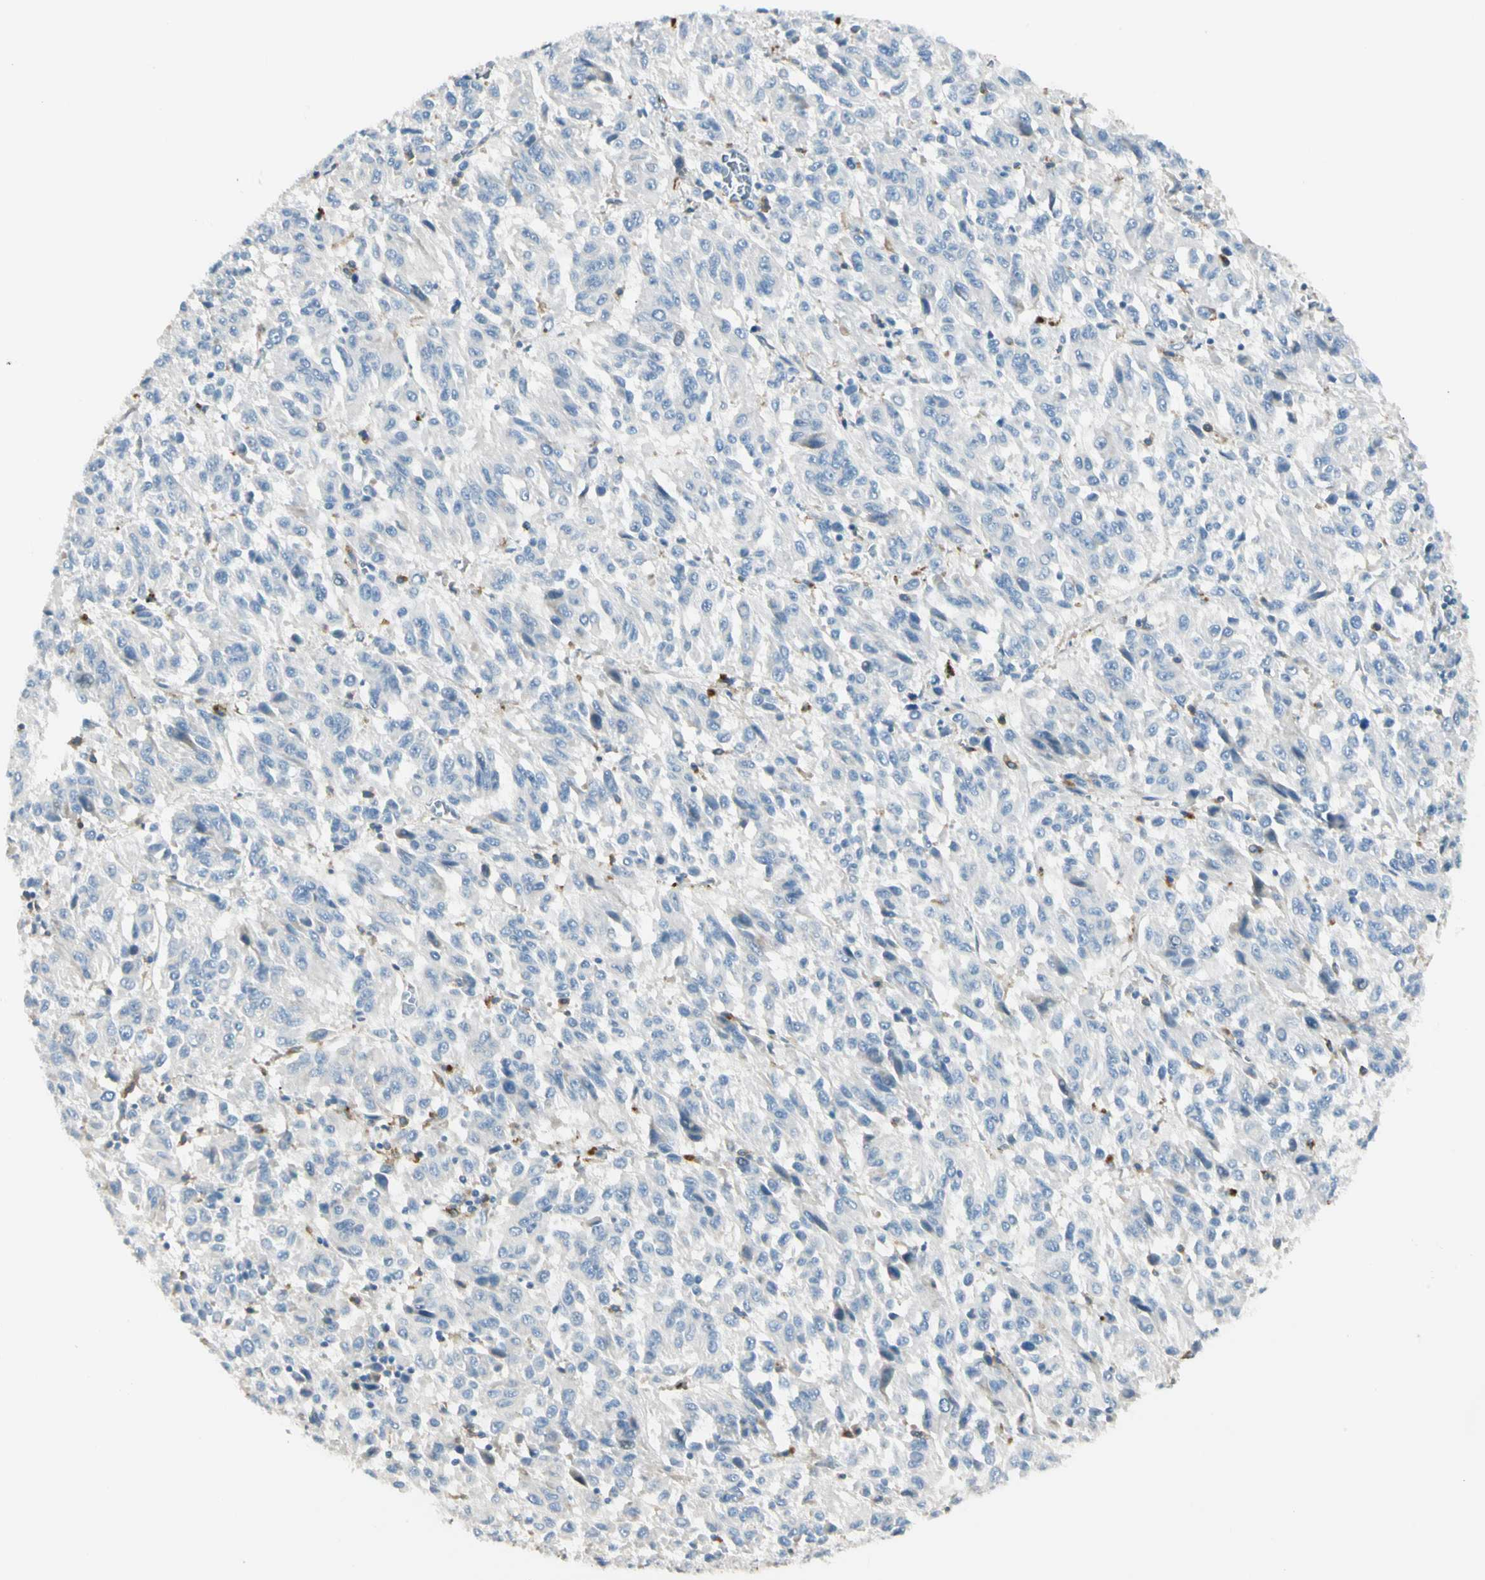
{"staining": {"intensity": "negative", "quantity": "none", "location": "none"}, "tissue": "melanoma", "cell_type": "Tumor cells", "image_type": "cancer", "snomed": [{"axis": "morphology", "description": "Malignant melanoma, Metastatic site"}, {"axis": "topography", "description": "Lung"}], "caption": "An immunohistochemistry (IHC) photomicrograph of melanoma is shown. There is no staining in tumor cells of melanoma.", "gene": "LPCAT2", "patient": {"sex": "male", "age": 64}}